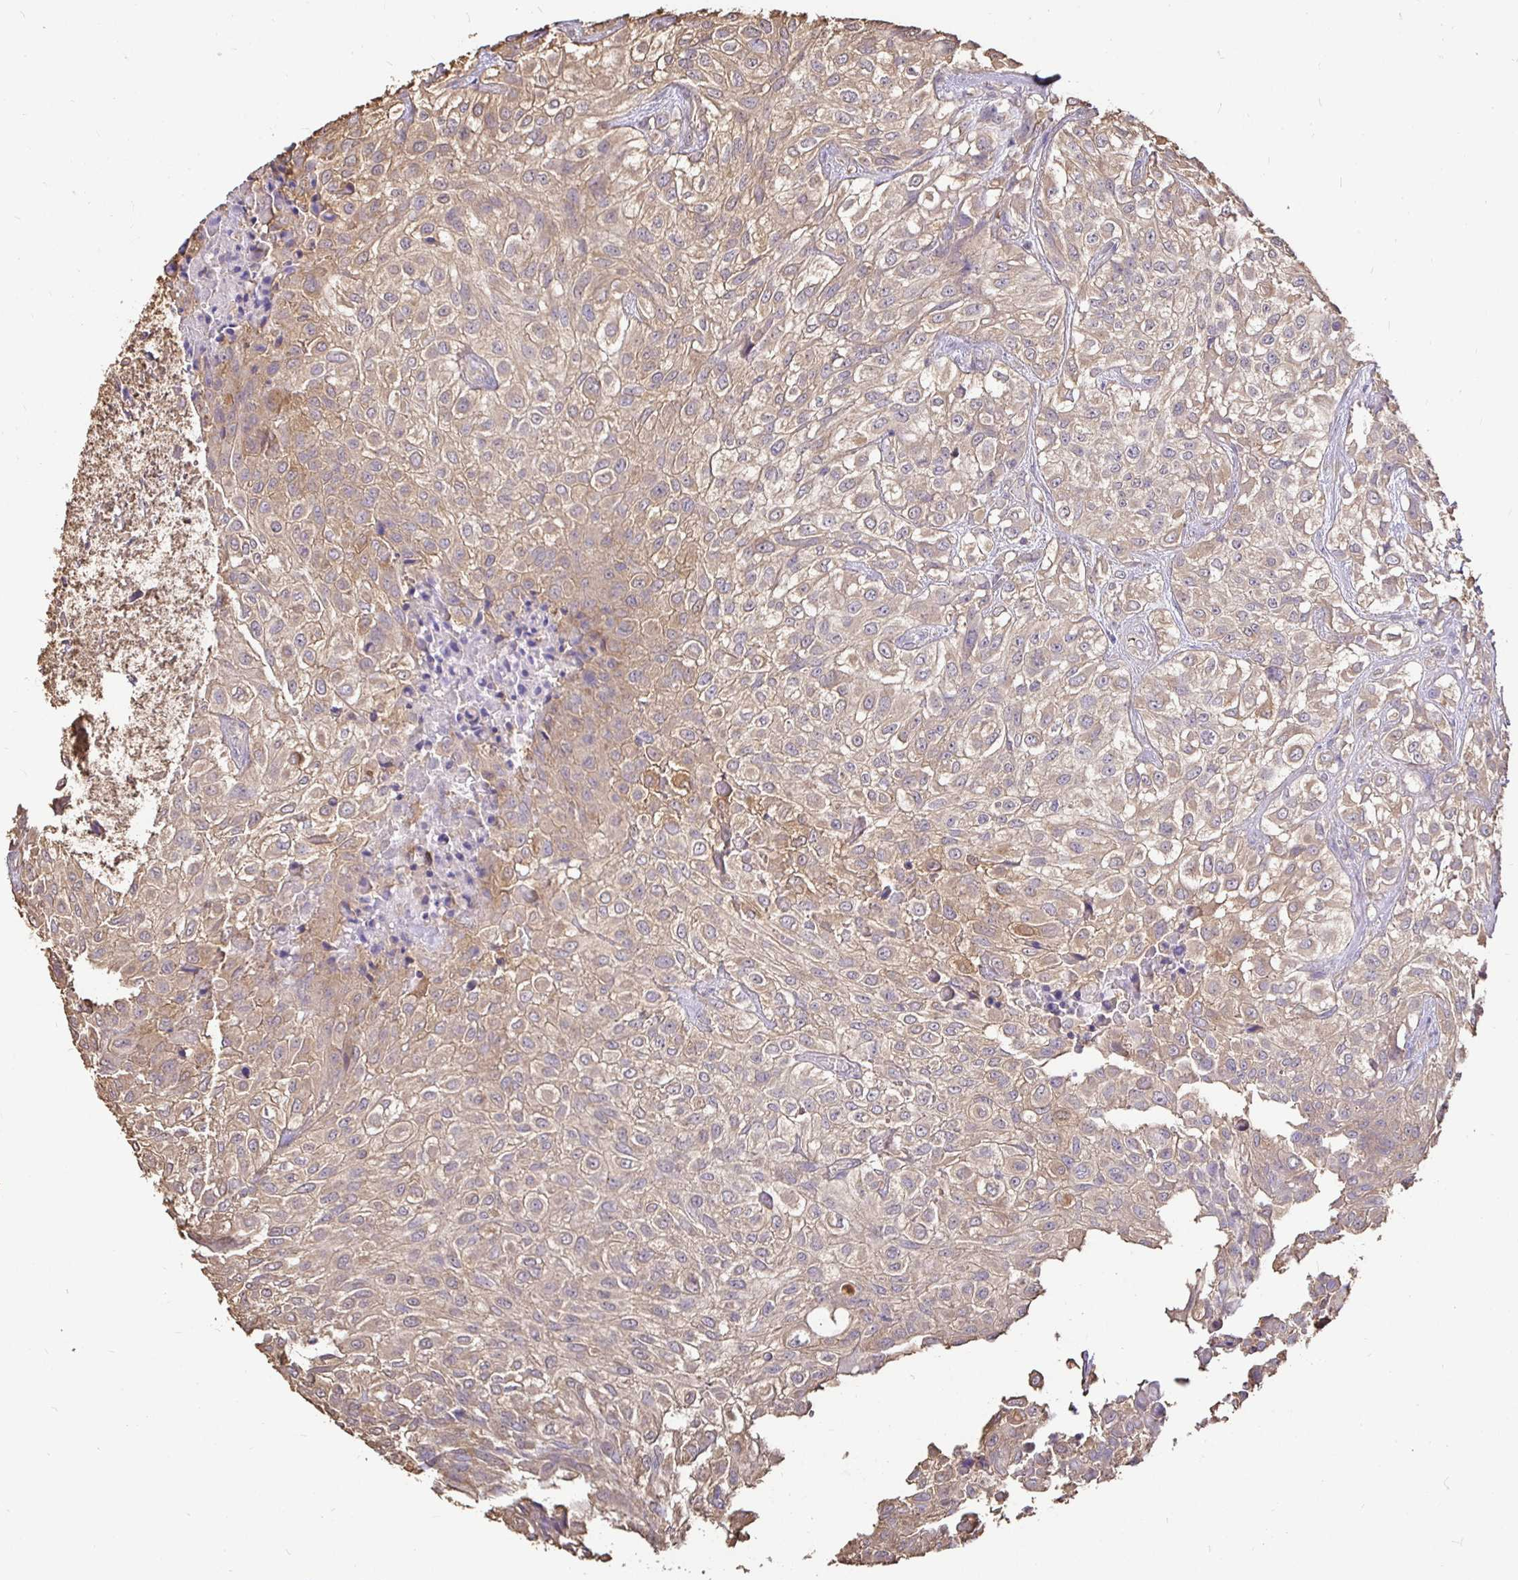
{"staining": {"intensity": "moderate", "quantity": "25%-75%", "location": "cytoplasmic/membranous"}, "tissue": "urothelial cancer", "cell_type": "Tumor cells", "image_type": "cancer", "snomed": [{"axis": "morphology", "description": "Urothelial carcinoma, High grade"}, {"axis": "topography", "description": "Urinary bladder"}], "caption": "Moderate cytoplasmic/membranous expression is seen in about 25%-75% of tumor cells in urothelial cancer.", "gene": "MAPK8IP3", "patient": {"sex": "male", "age": 56}}